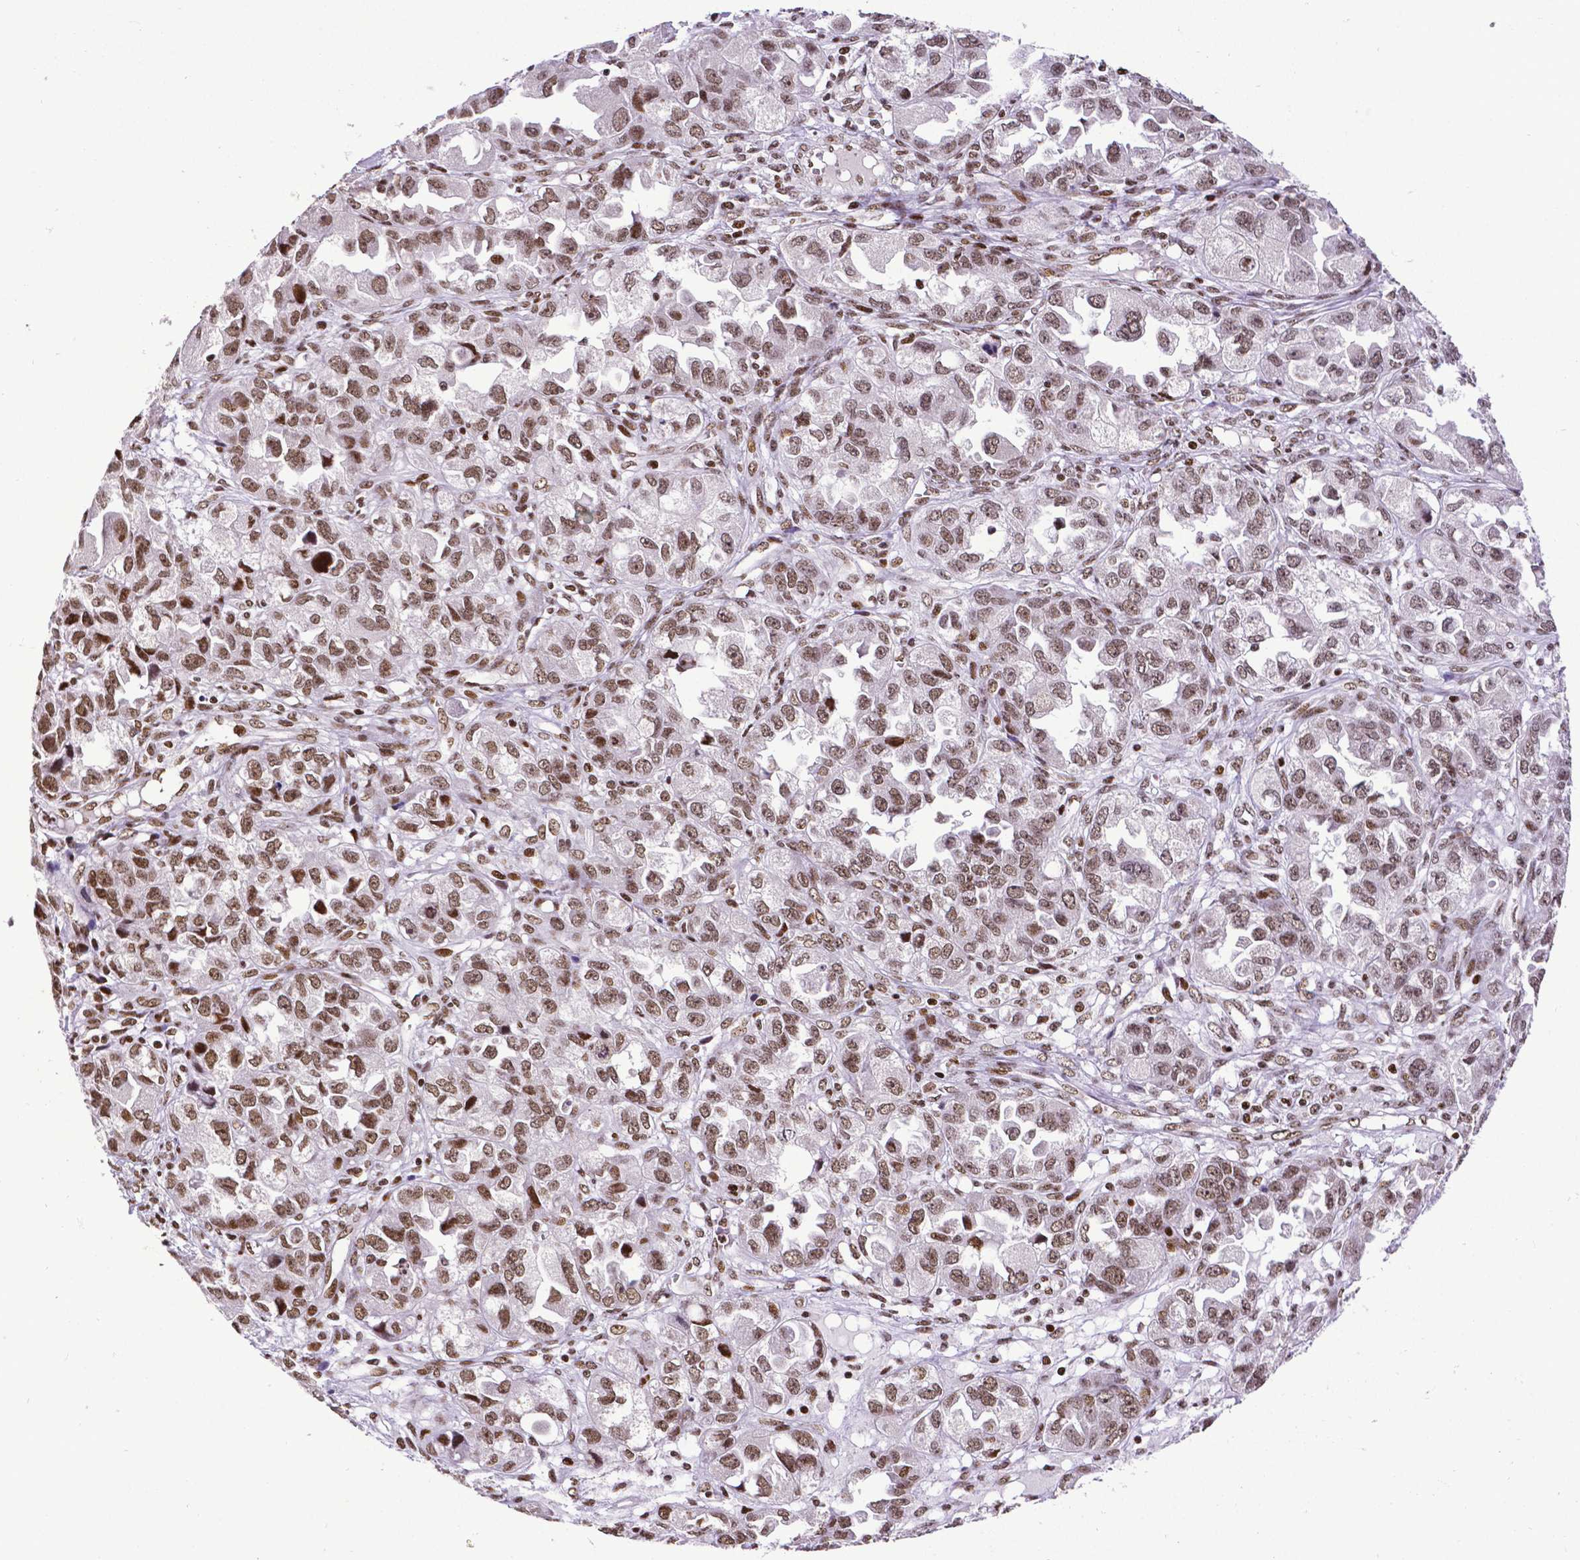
{"staining": {"intensity": "moderate", "quantity": ">75%", "location": "nuclear"}, "tissue": "ovarian cancer", "cell_type": "Tumor cells", "image_type": "cancer", "snomed": [{"axis": "morphology", "description": "Cystadenocarcinoma, serous, NOS"}, {"axis": "topography", "description": "Ovary"}], "caption": "Ovarian serous cystadenocarcinoma tissue displays moderate nuclear staining in about >75% of tumor cells", "gene": "CTCF", "patient": {"sex": "female", "age": 84}}